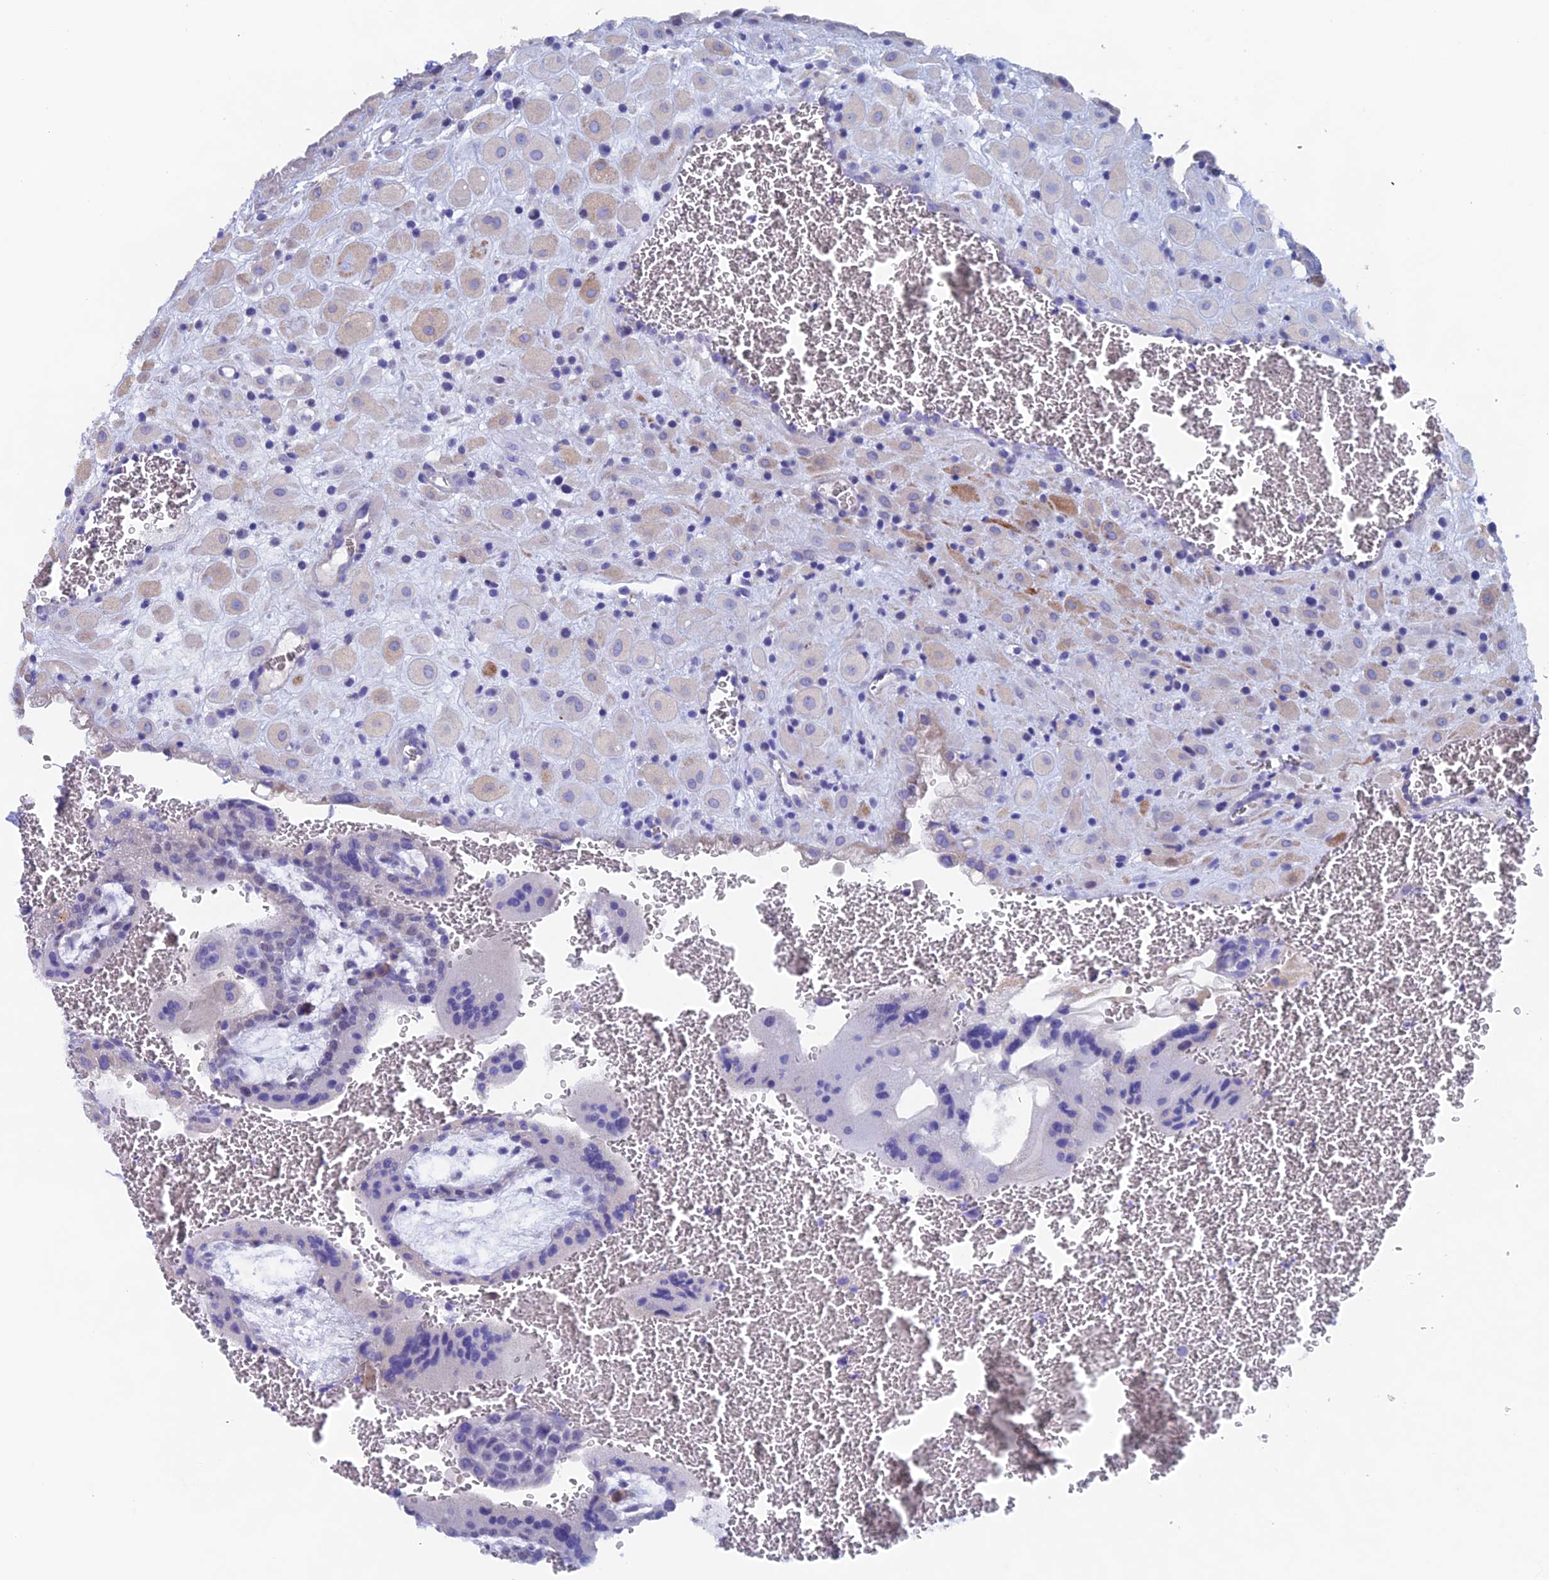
{"staining": {"intensity": "negative", "quantity": "none", "location": "none"}, "tissue": "placenta", "cell_type": "Decidual cells", "image_type": "normal", "snomed": [{"axis": "morphology", "description": "Normal tissue, NOS"}, {"axis": "topography", "description": "Placenta"}], "caption": "High magnification brightfield microscopy of normal placenta stained with DAB (3,3'-diaminobenzidine) (brown) and counterstained with hematoxylin (blue): decidual cells show no significant staining. Nuclei are stained in blue.", "gene": "PSMC3IP", "patient": {"sex": "female", "age": 35}}